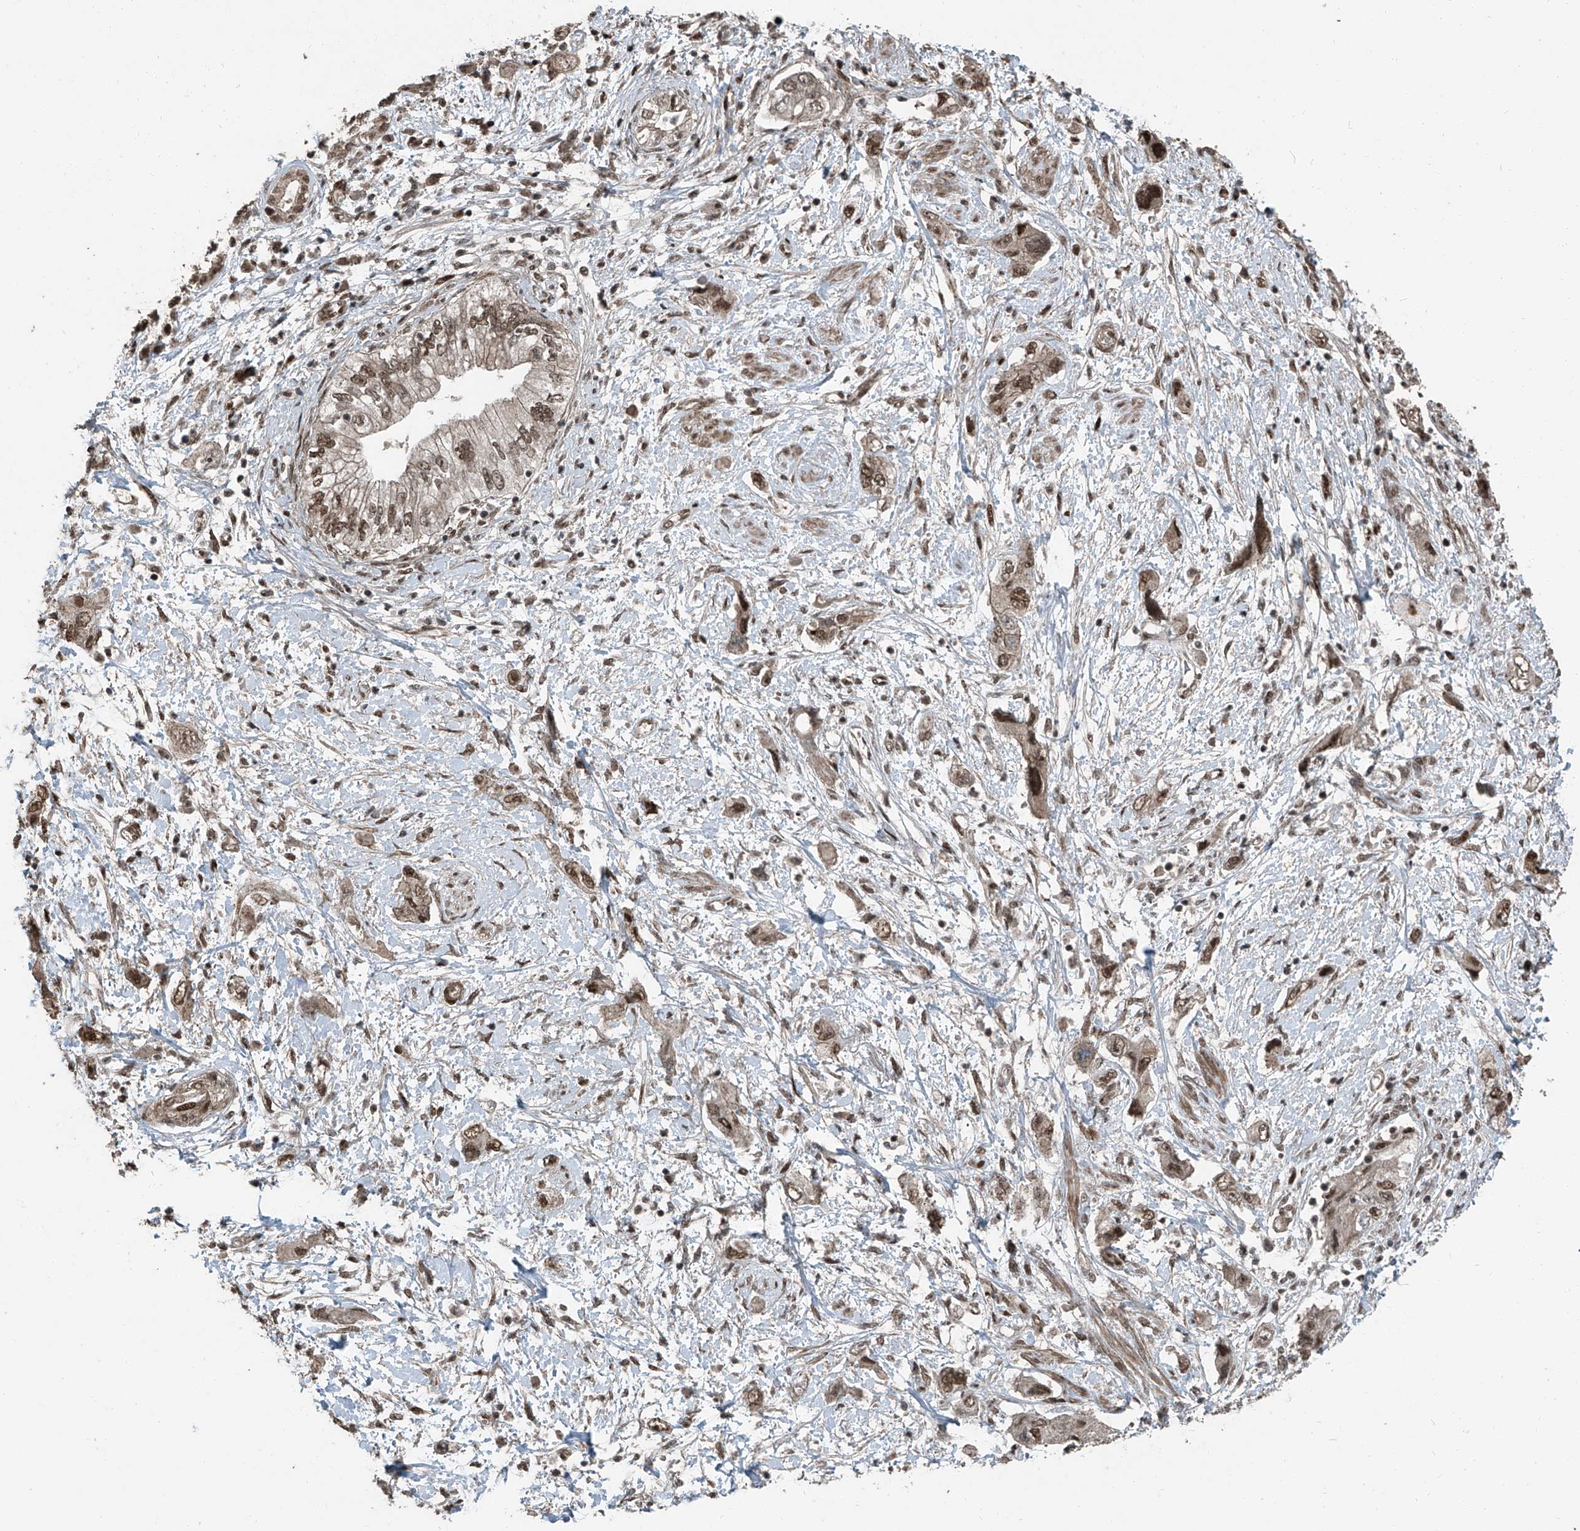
{"staining": {"intensity": "moderate", "quantity": ">75%", "location": "cytoplasmic/membranous,nuclear"}, "tissue": "pancreatic cancer", "cell_type": "Tumor cells", "image_type": "cancer", "snomed": [{"axis": "morphology", "description": "Adenocarcinoma, NOS"}, {"axis": "topography", "description": "Pancreas"}], "caption": "Tumor cells display medium levels of moderate cytoplasmic/membranous and nuclear positivity in about >75% of cells in human pancreatic adenocarcinoma. (DAB IHC with brightfield microscopy, high magnification).", "gene": "ZNF570", "patient": {"sex": "female", "age": 73}}